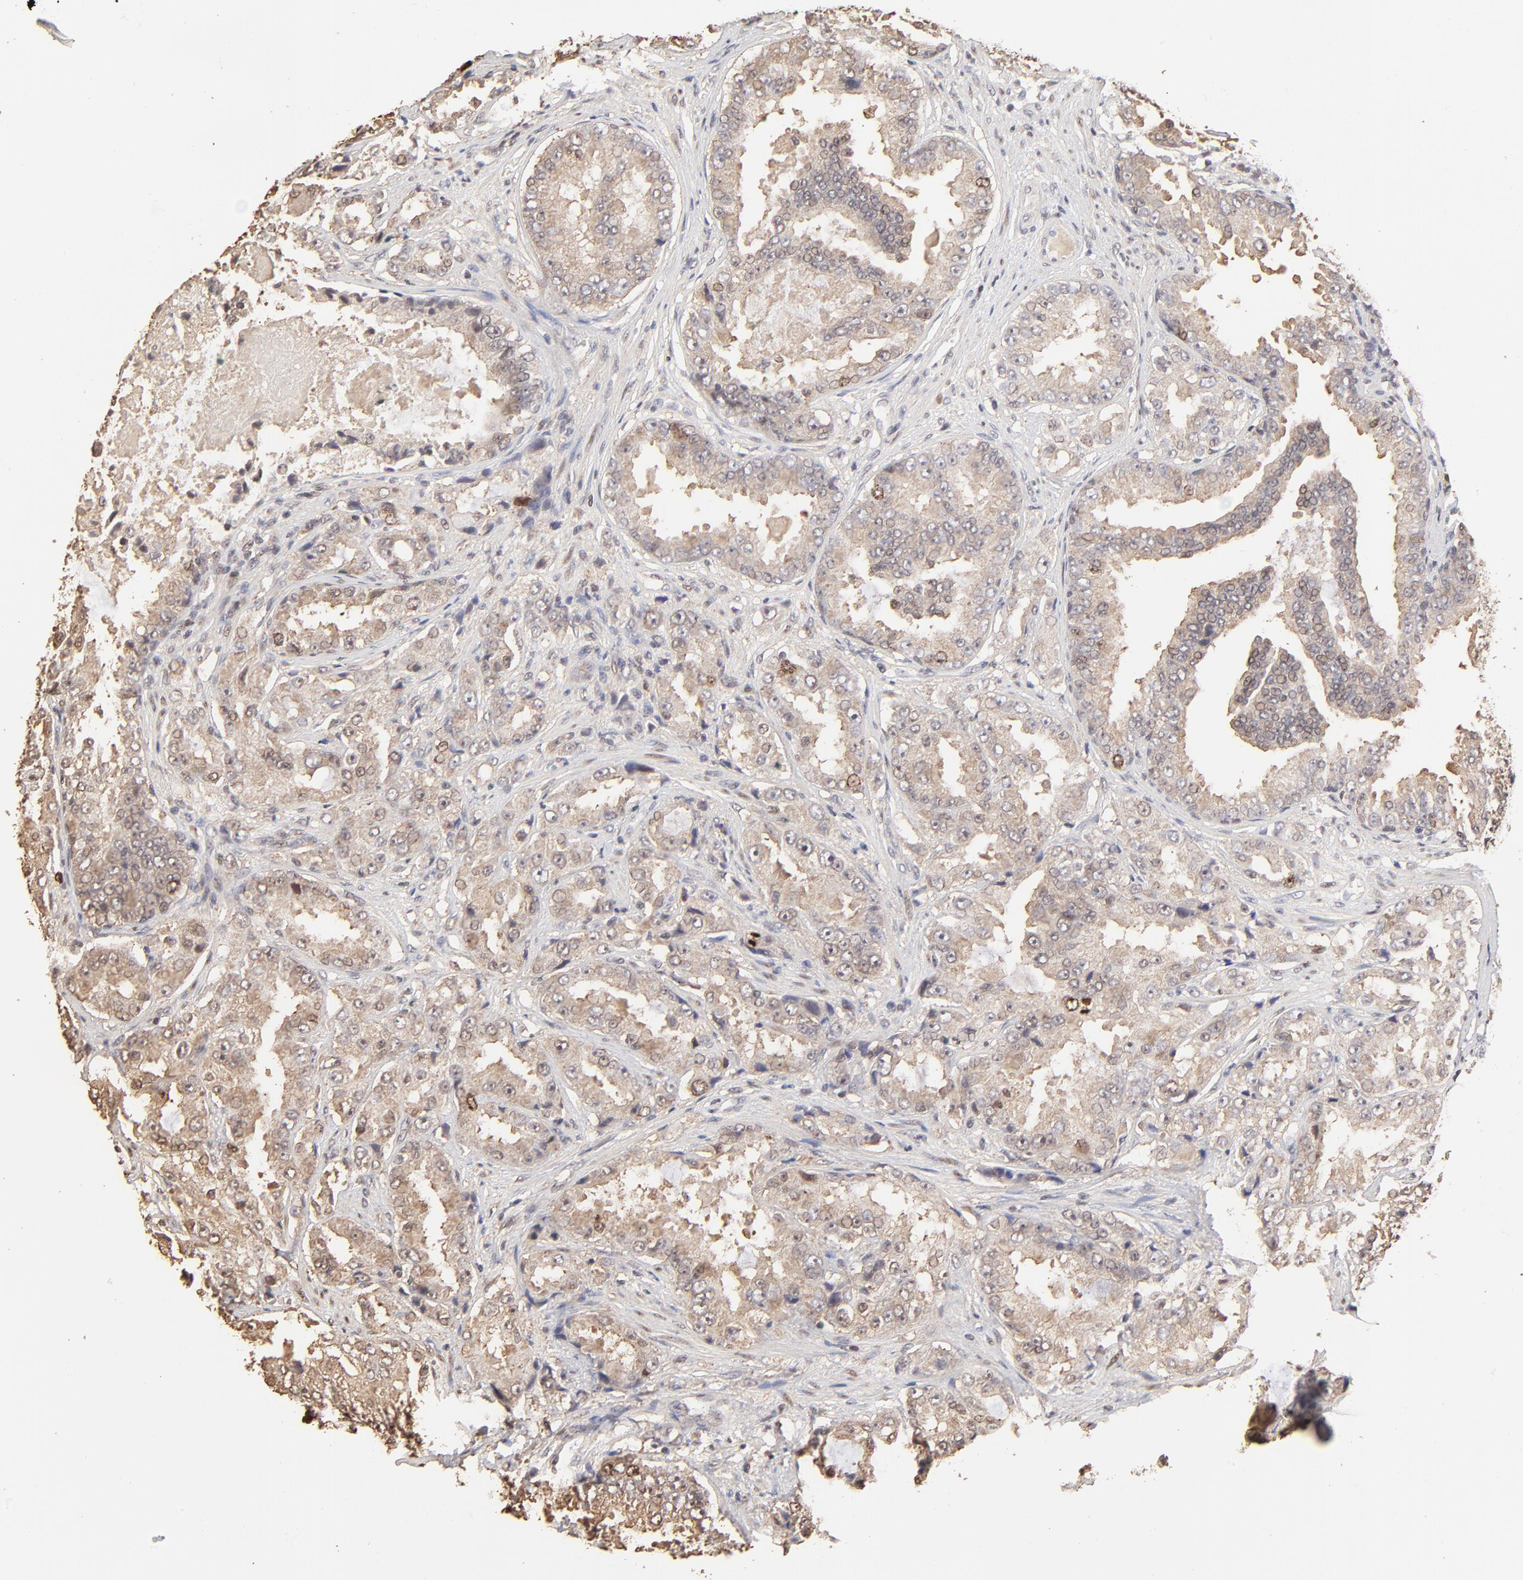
{"staining": {"intensity": "weak", "quantity": ">75%", "location": "cytoplasmic/membranous"}, "tissue": "prostate cancer", "cell_type": "Tumor cells", "image_type": "cancer", "snomed": [{"axis": "morphology", "description": "Adenocarcinoma, High grade"}, {"axis": "topography", "description": "Prostate"}], "caption": "IHC staining of adenocarcinoma (high-grade) (prostate), which shows low levels of weak cytoplasmic/membranous staining in approximately >75% of tumor cells indicating weak cytoplasmic/membranous protein positivity. The staining was performed using DAB (brown) for protein detection and nuclei were counterstained in hematoxylin (blue).", "gene": "BIRC5", "patient": {"sex": "male", "age": 73}}